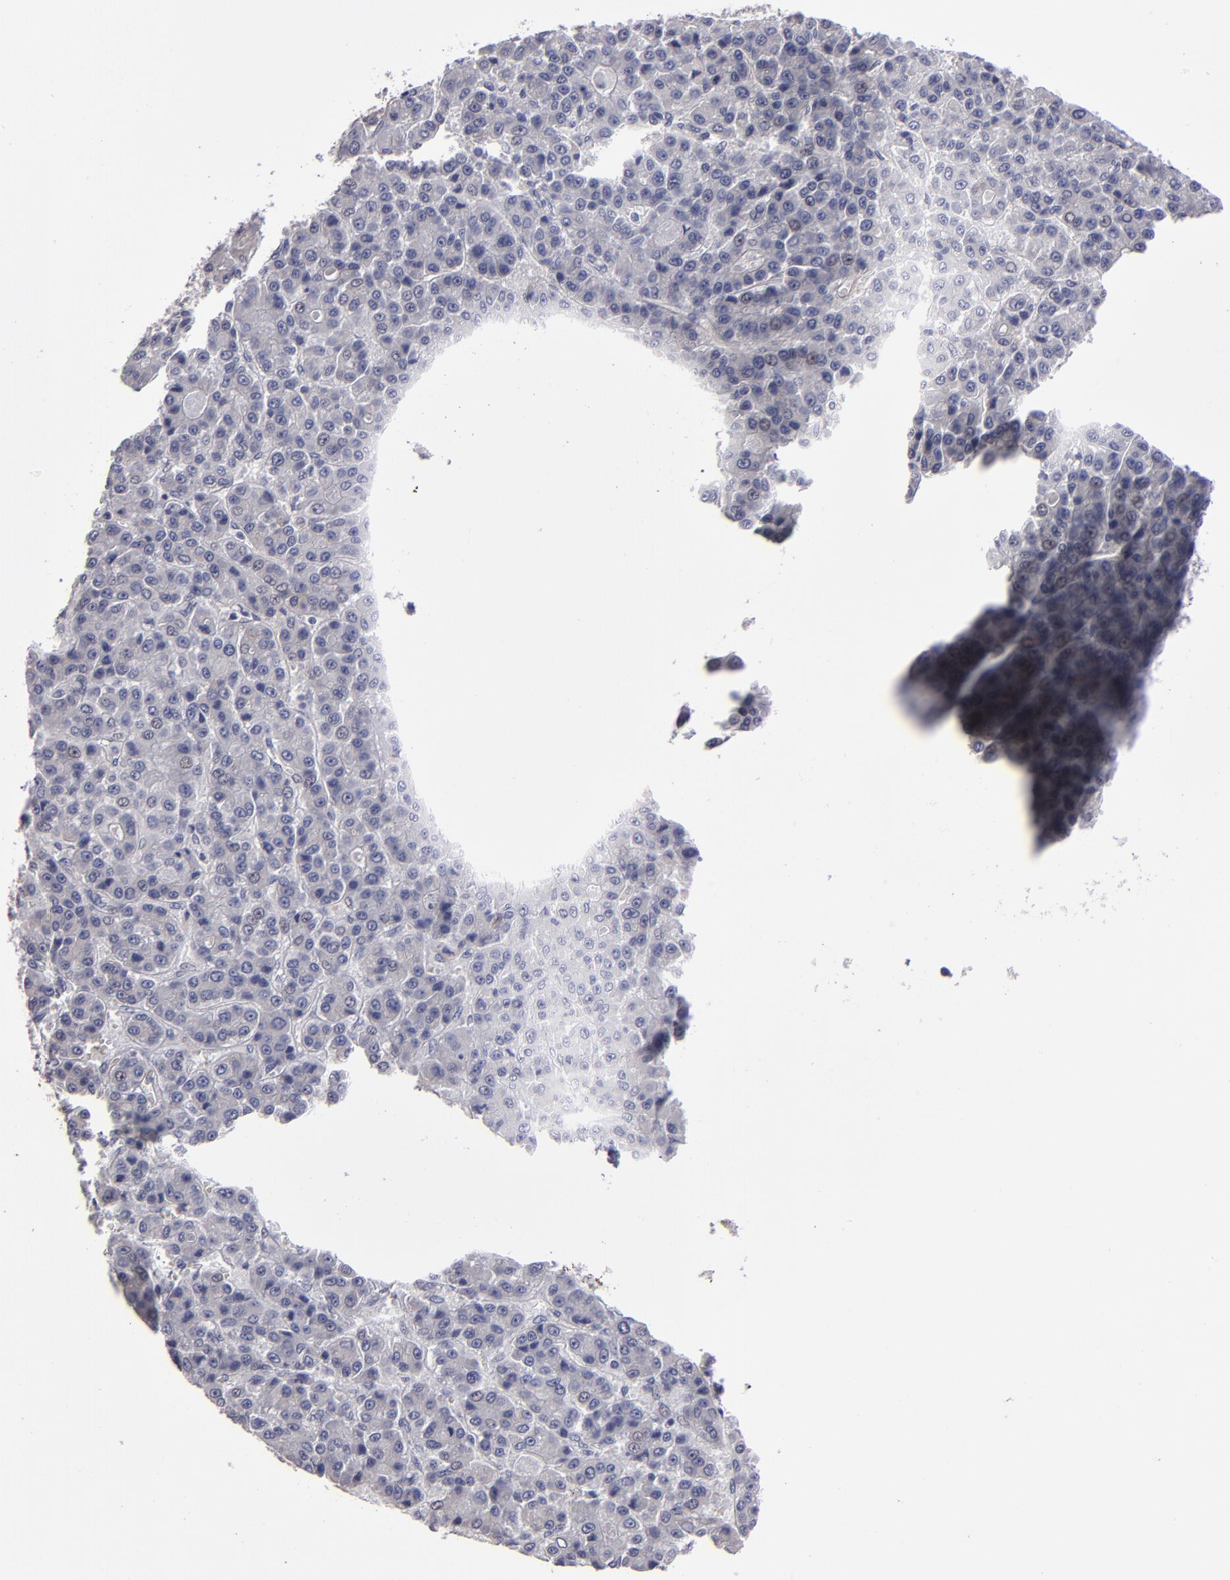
{"staining": {"intensity": "negative", "quantity": "none", "location": "none"}, "tissue": "liver cancer", "cell_type": "Tumor cells", "image_type": "cancer", "snomed": [{"axis": "morphology", "description": "Carcinoma, Hepatocellular, NOS"}, {"axis": "topography", "description": "Liver"}], "caption": "Human liver cancer stained for a protein using immunohistochemistry demonstrates no positivity in tumor cells.", "gene": "ZNF175", "patient": {"sex": "male", "age": 70}}